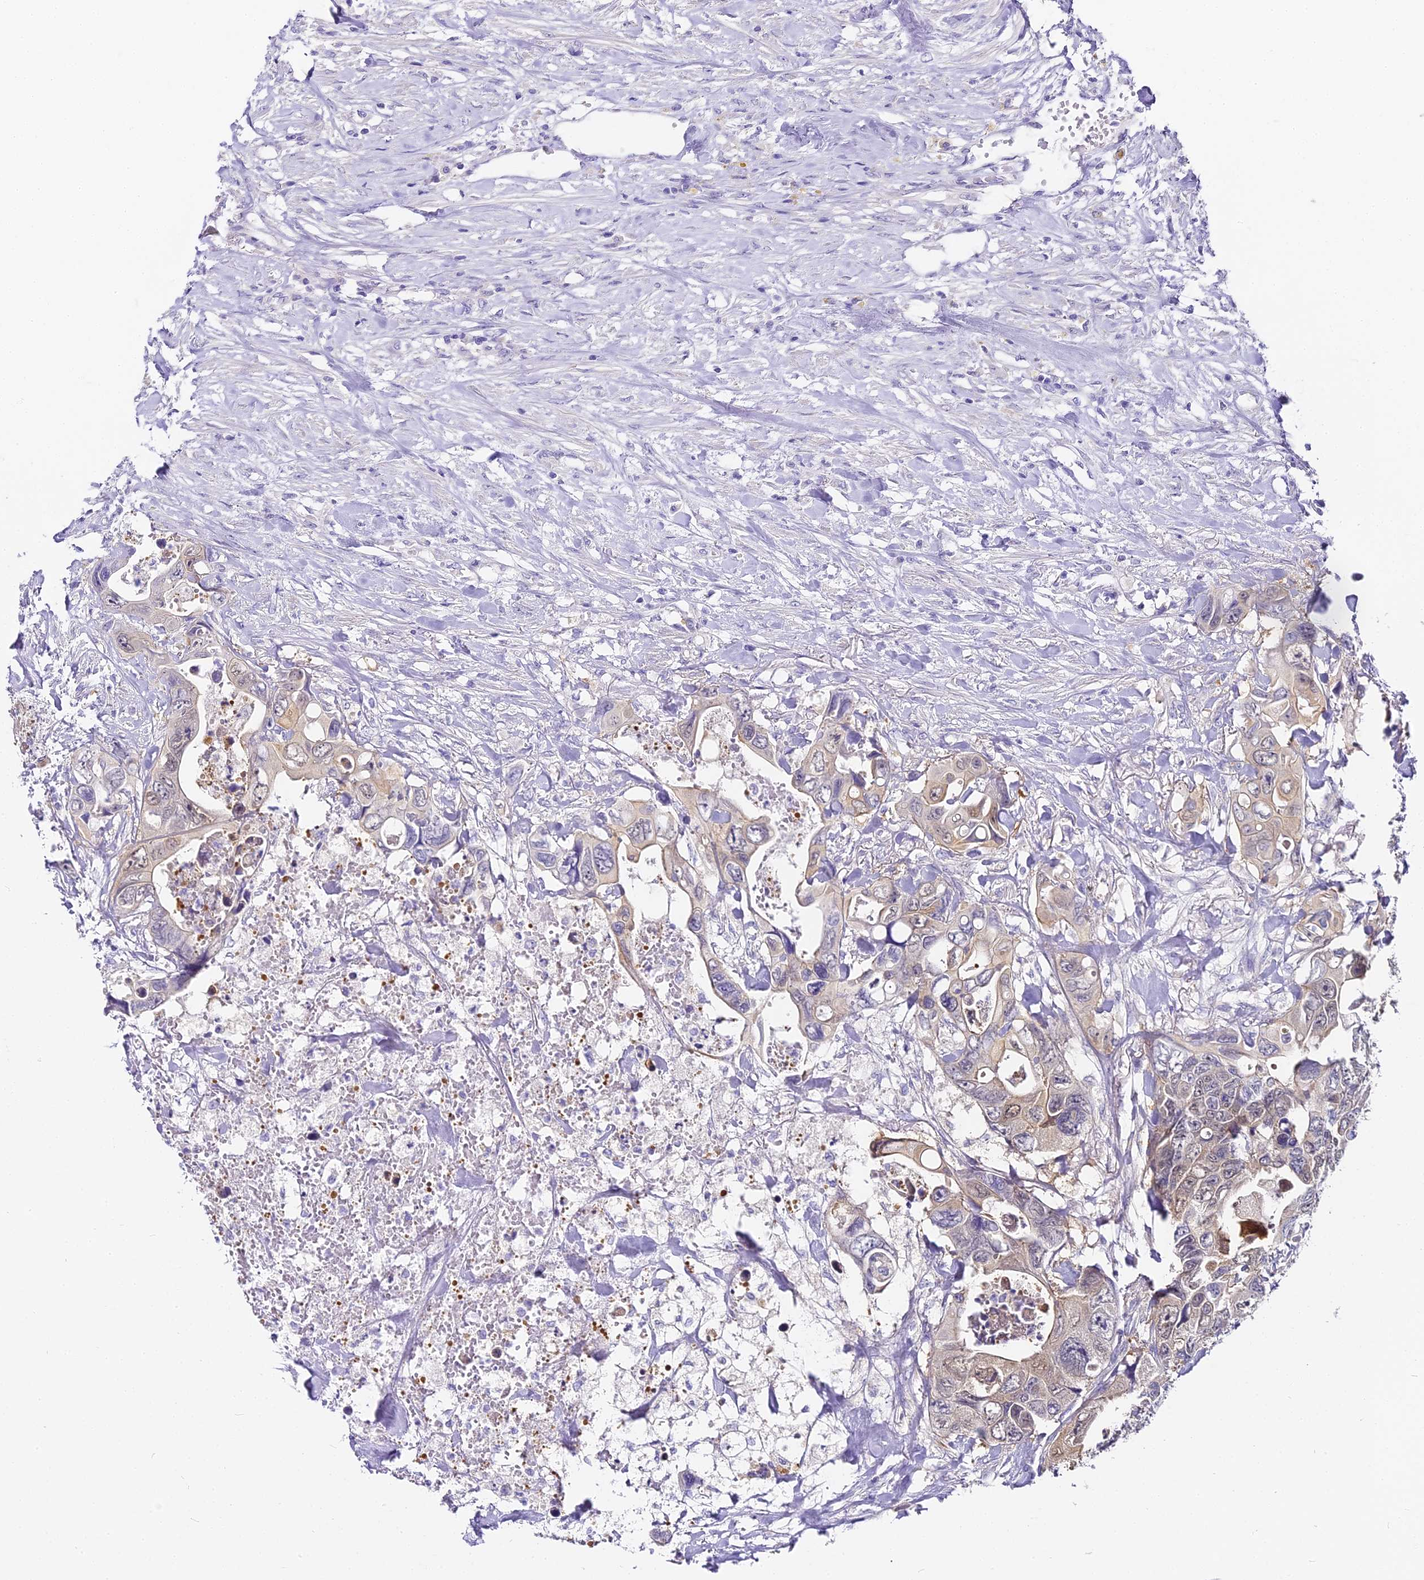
{"staining": {"intensity": "weak", "quantity": ">75%", "location": "cytoplasmic/membranous,nuclear"}, "tissue": "colorectal cancer", "cell_type": "Tumor cells", "image_type": "cancer", "snomed": [{"axis": "morphology", "description": "Adenocarcinoma, NOS"}, {"axis": "topography", "description": "Rectum"}], "caption": "Brown immunohistochemical staining in colorectal cancer (adenocarcinoma) demonstrates weak cytoplasmic/membranous and nuclear positivity in about >75% of tumor cells.", "gene": "ABHD14A-ACY1", "patient": {"sex": "male", "age": 57}}